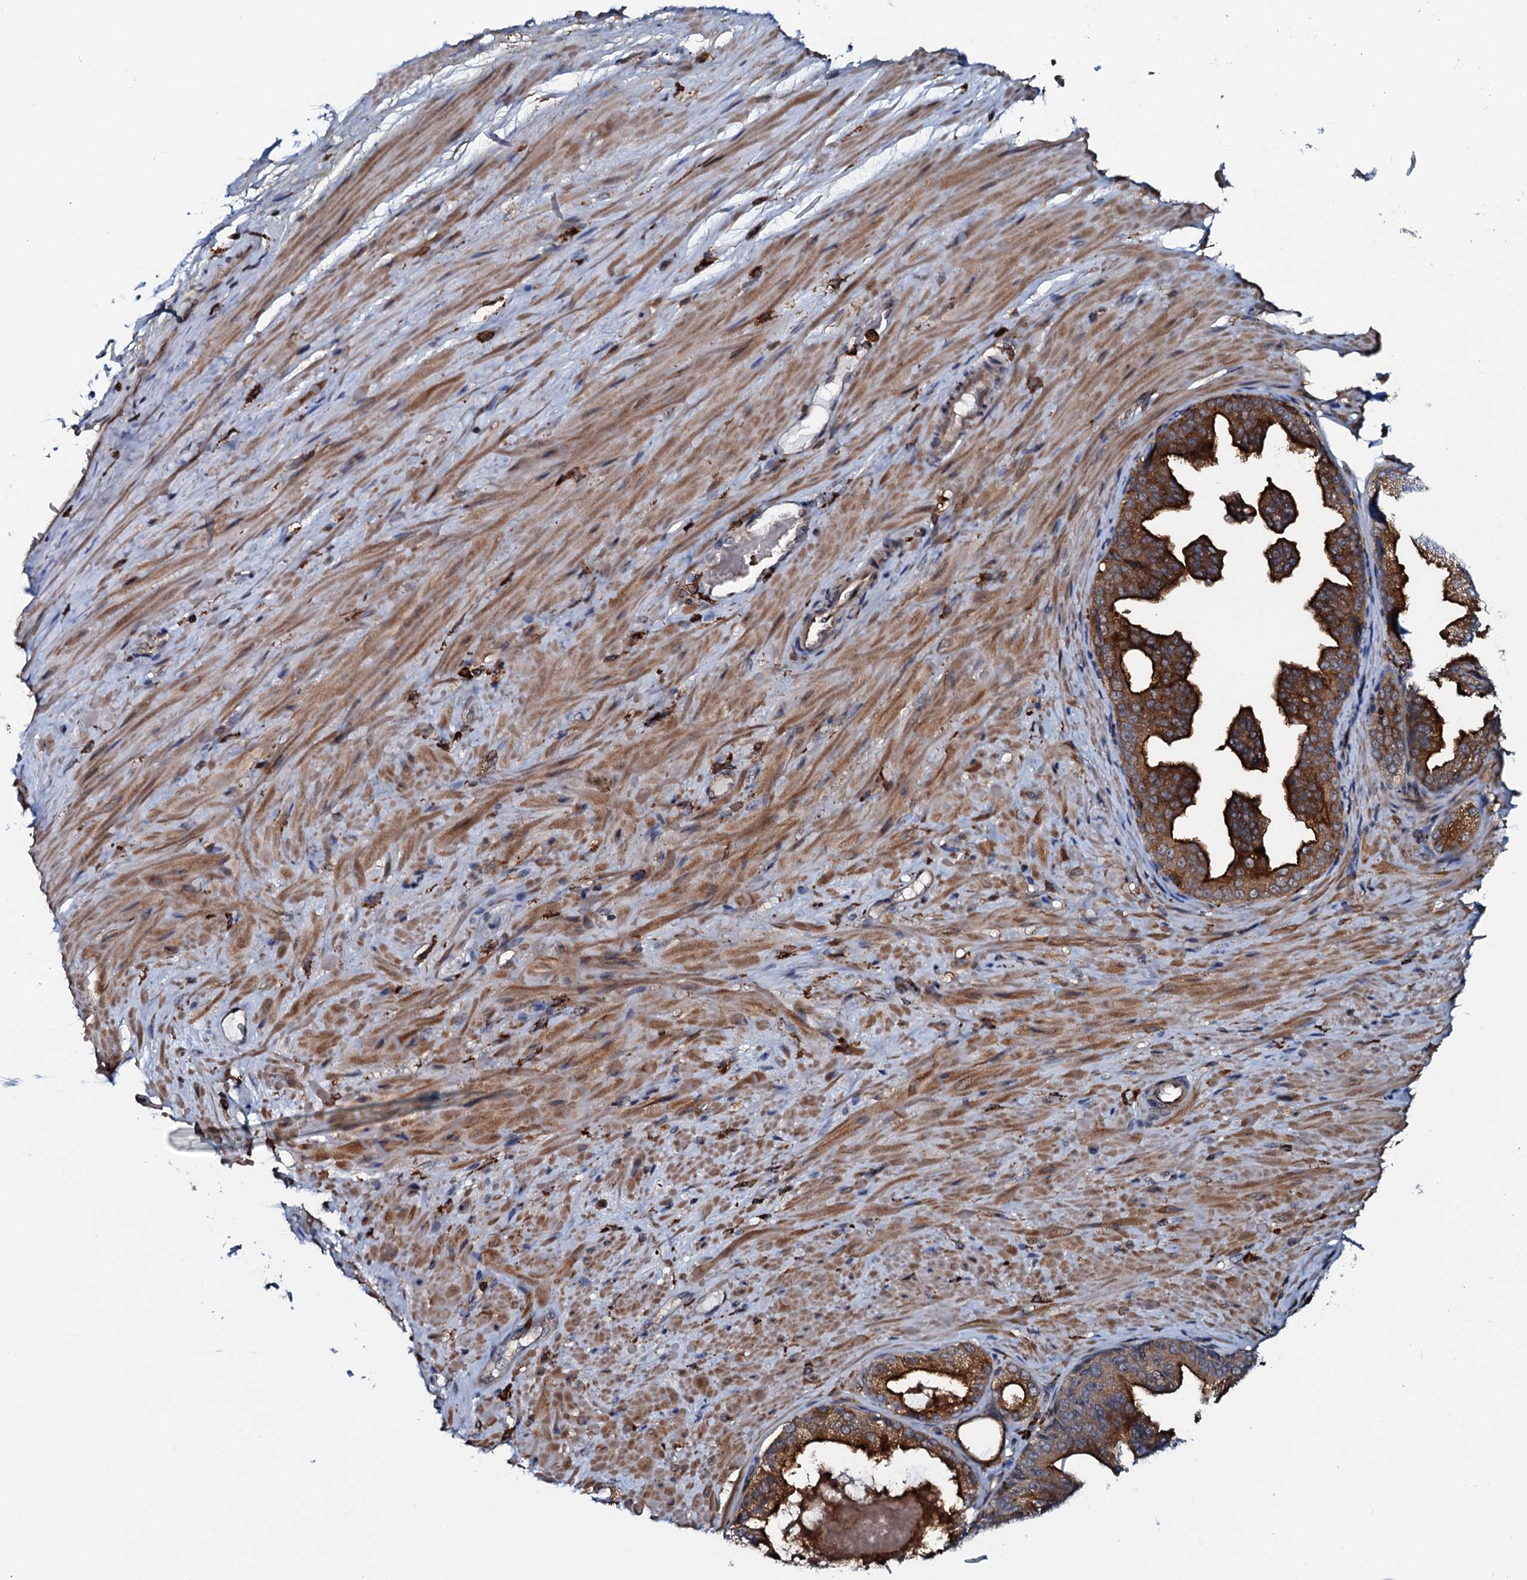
{"staining": {"intensity": "strong", "quantity": ">75%", "location": "cytoplasmic/membranous"}, "tissue": "adipose tissue", "cell_type": "Adipocytes", "image_type": "normal", "snomed": [{"axis": "morphology", "description": "Normal tissue, NOS"}, {"axis": "morphology", "description": "Adenocarcinoma, Low grade"}, {"axis": "topography", "description": "Prostate"}, {"axis": "topography", "description": "Peripheral nerve tissue"}], "caption": "Brown immunohistochemical staining in unremarkable adipose tissue exhibits strong cytoplasmic/membranous expression in about >75% of adipocytes.", "gene": "VAMP8", "patient": {"sex": "male", "age": 63}}